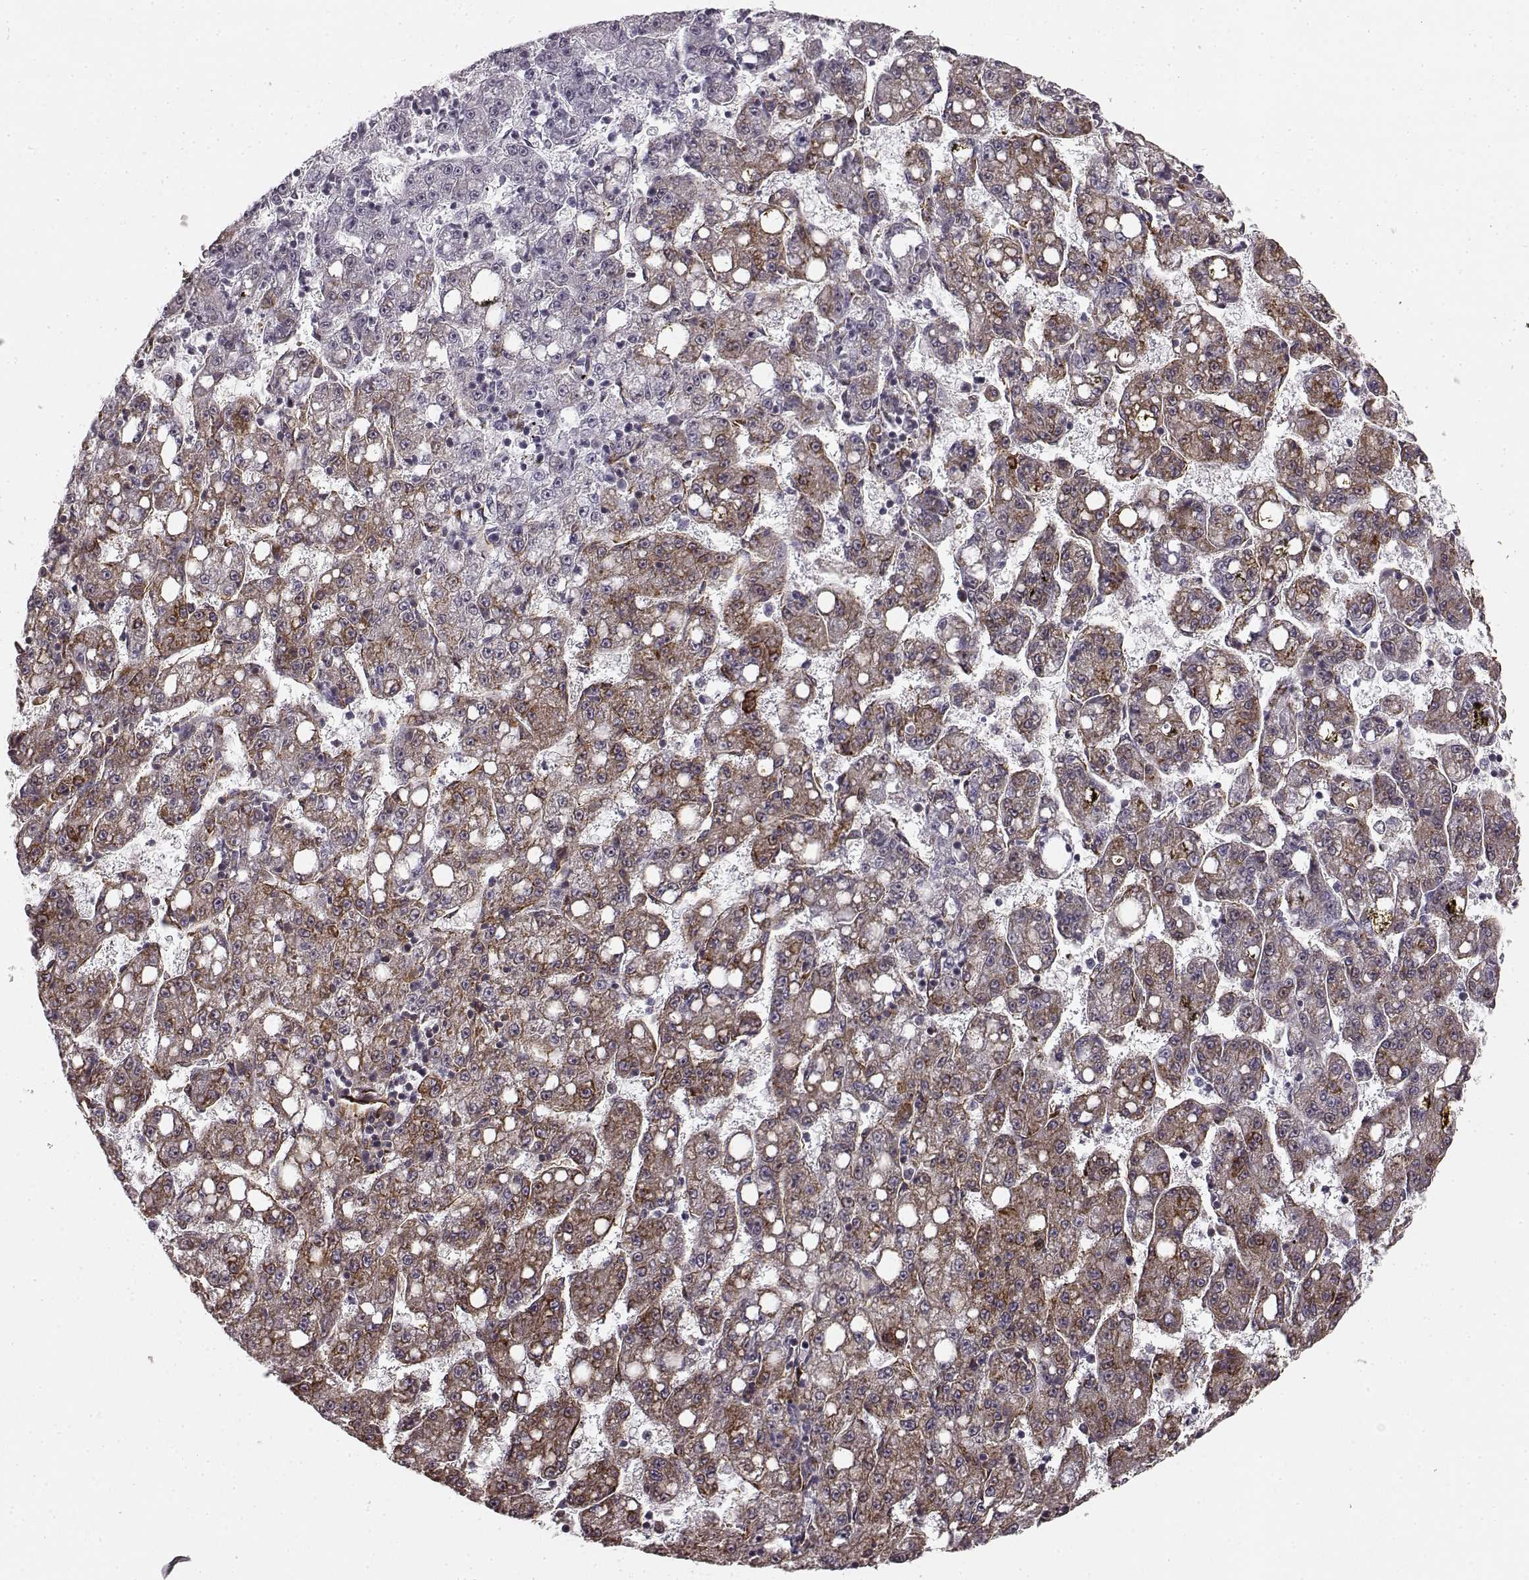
{"staining": {"intensity": "moderate", "quantity": ">75%", "location": "cytoplasmic/membranous"}, "tissue": "liver cancer", "cell_type": "Tumor cells", "image_type": "cancer", "snomed": [{"axis": "morphology", "description": "Carcinoma, Hepatocellular, NOS"}, {"axis": "topography", "description": "Liver"}], "caption": "Brown immunohistochemical staining in liver hepatocellular carcinoma shows moderate cytoplasmic/membranous staining in approximately >75% of tumor cells.", "gene": "TMEM14A", "patient": {"sex": "female", "age": 65}}